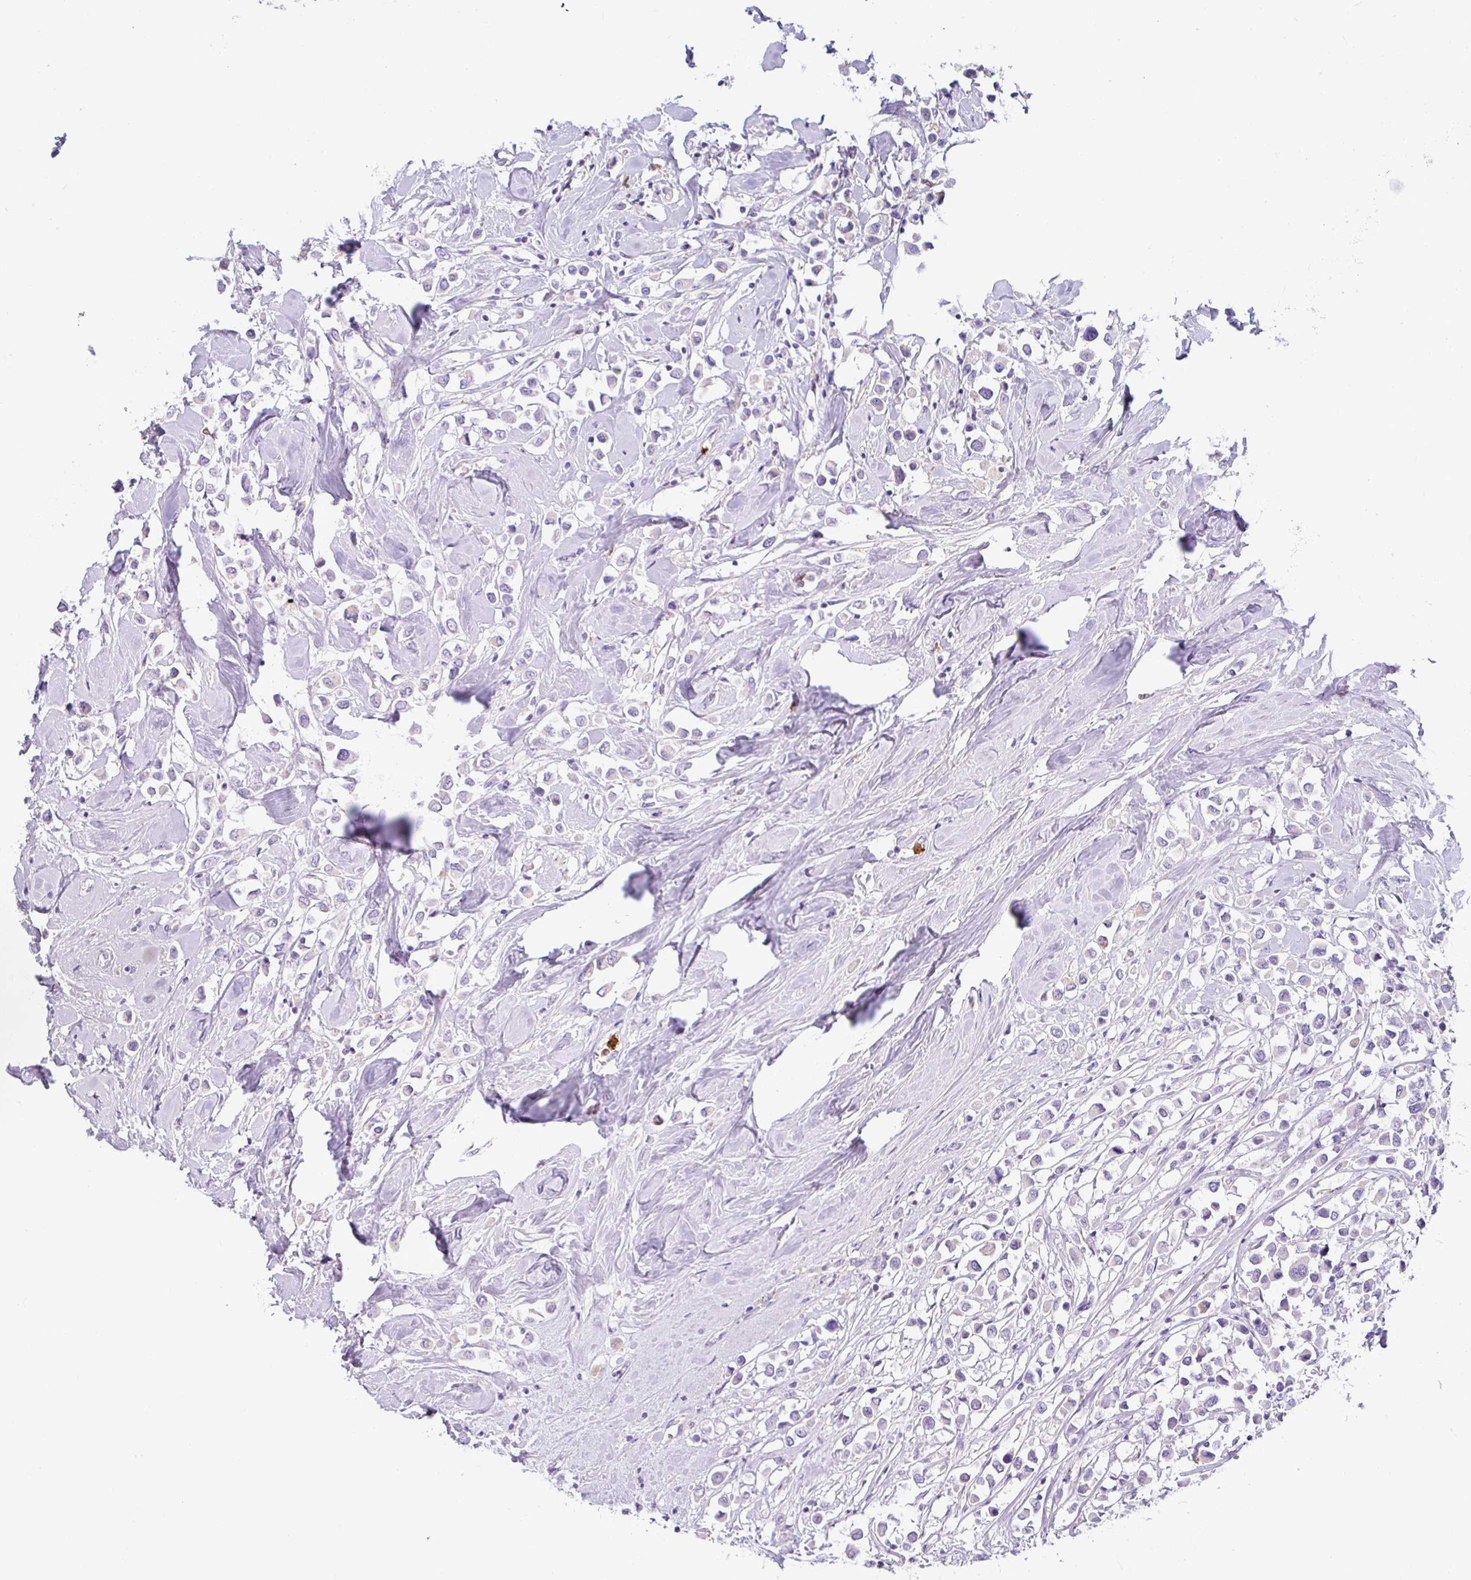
{"staining": {"intensity": "negative", "quantity": "none", "location": "none"}, "tissue": "breast cancer", "cell_type": "Tumor cells", "image_type": "cancer", "snomed": [{"axis": "morphology", "description": "Duct carcinoma"}, {"axis": "topography", "description": "Breast"}], "caption": "Breast cancer (infiltrating ductal carcinoma) was stained to show a protein in brown. There is no significant expression in tumor cells. (Stains: DAB (3,3'-diaminobenzidine) IHC with hematoxylin counter stain, Microscopy: brightfield microscopy at high magnification).", "gene": "SH2D3C", "patient": {"sex": "female", "age": 61}}